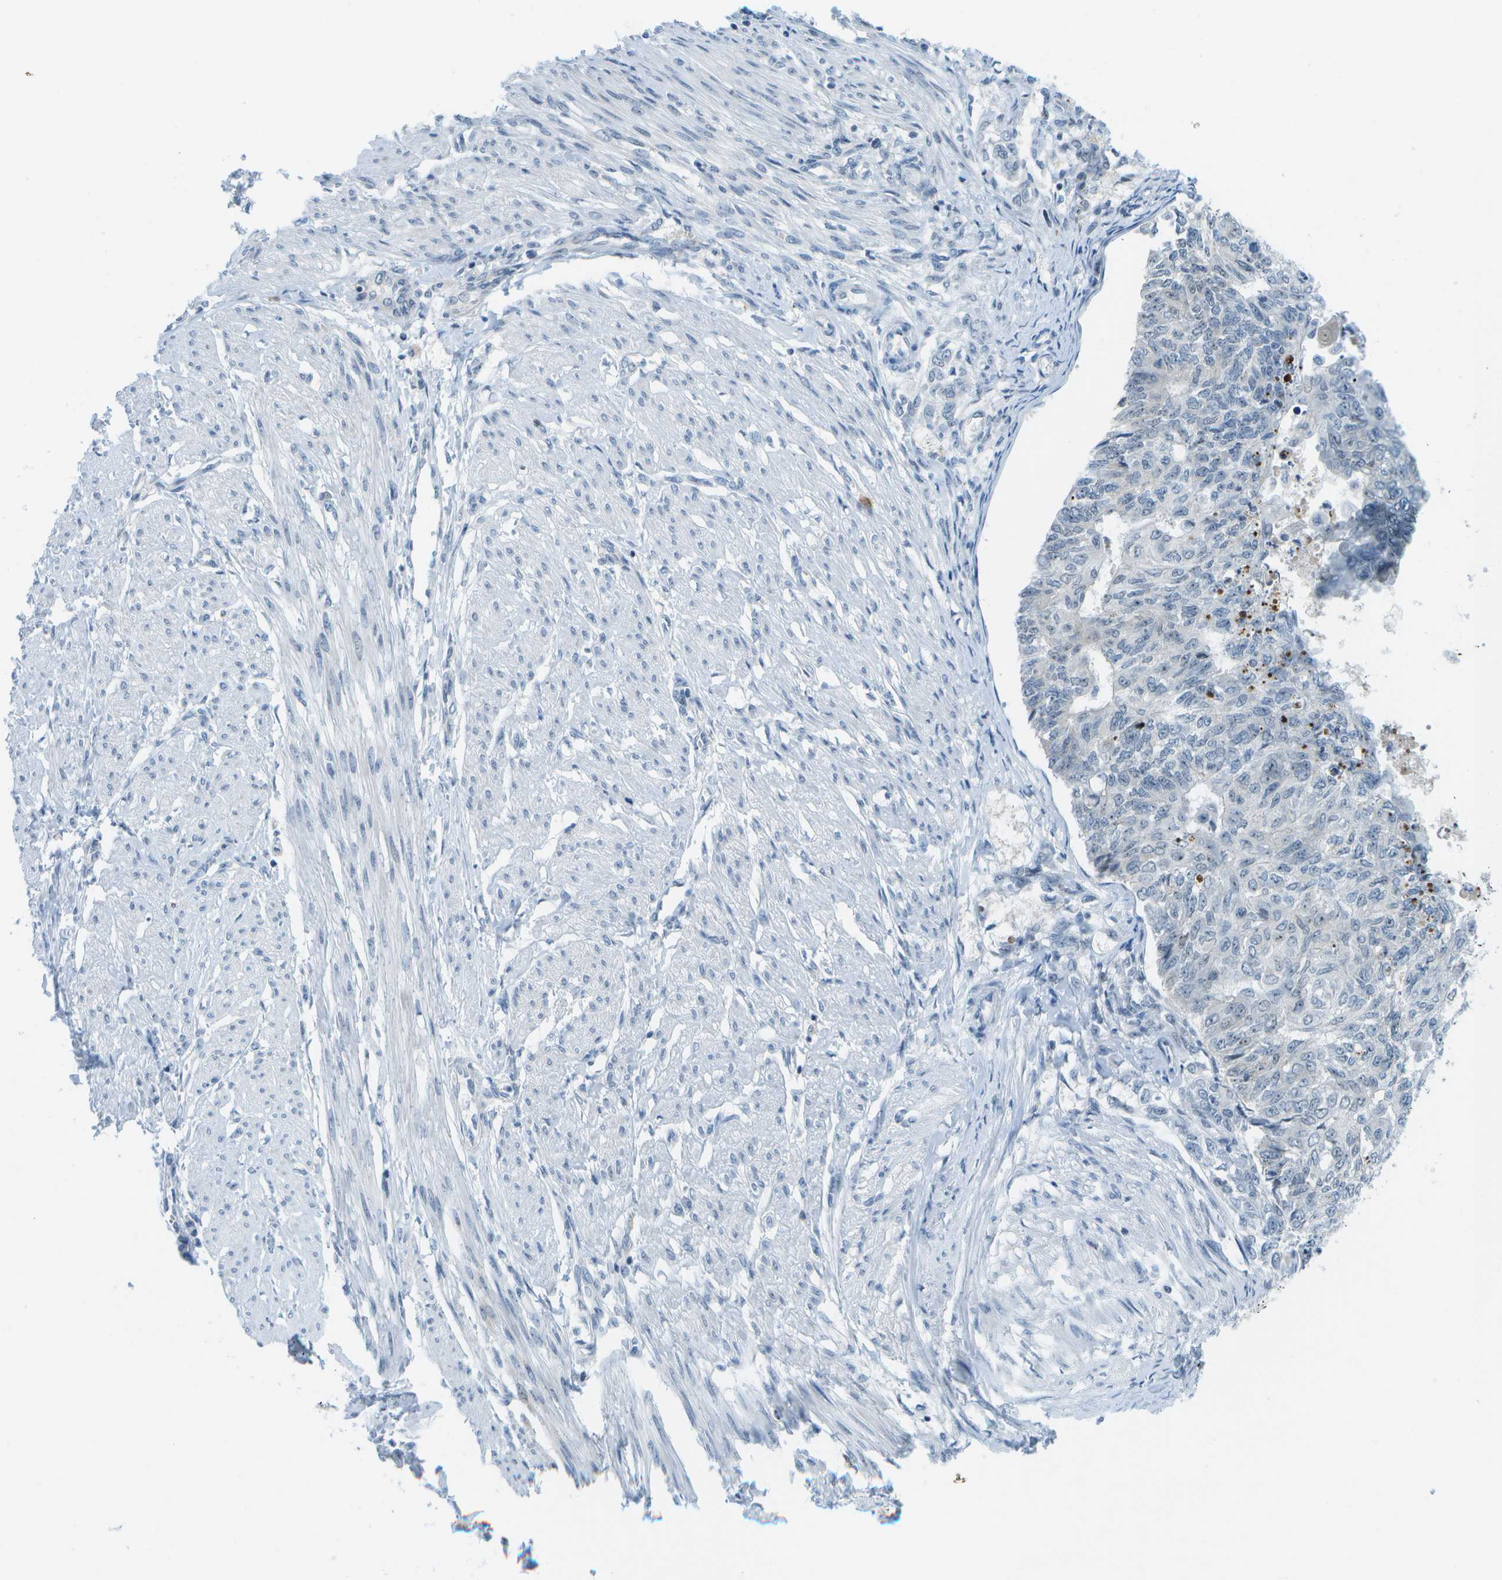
{"staining": {"intensity": "negative", "quantity": "none", "location": "none"}, "tissue": "endometrial cancer", "cell_type": "Tumor cells", "image_type": "cancer", "snomed": [{"axis": "morphology", "description": "Adenocarcinoma, NOS"}, {"axis": "topography", "description": "Endometrium"}], "caption": "Tumor cells are negative for protein expression in human adenocarcinoma (endometrial).", "gene": "PITHD1", "patient": {"sex": "female", "age": 32}}